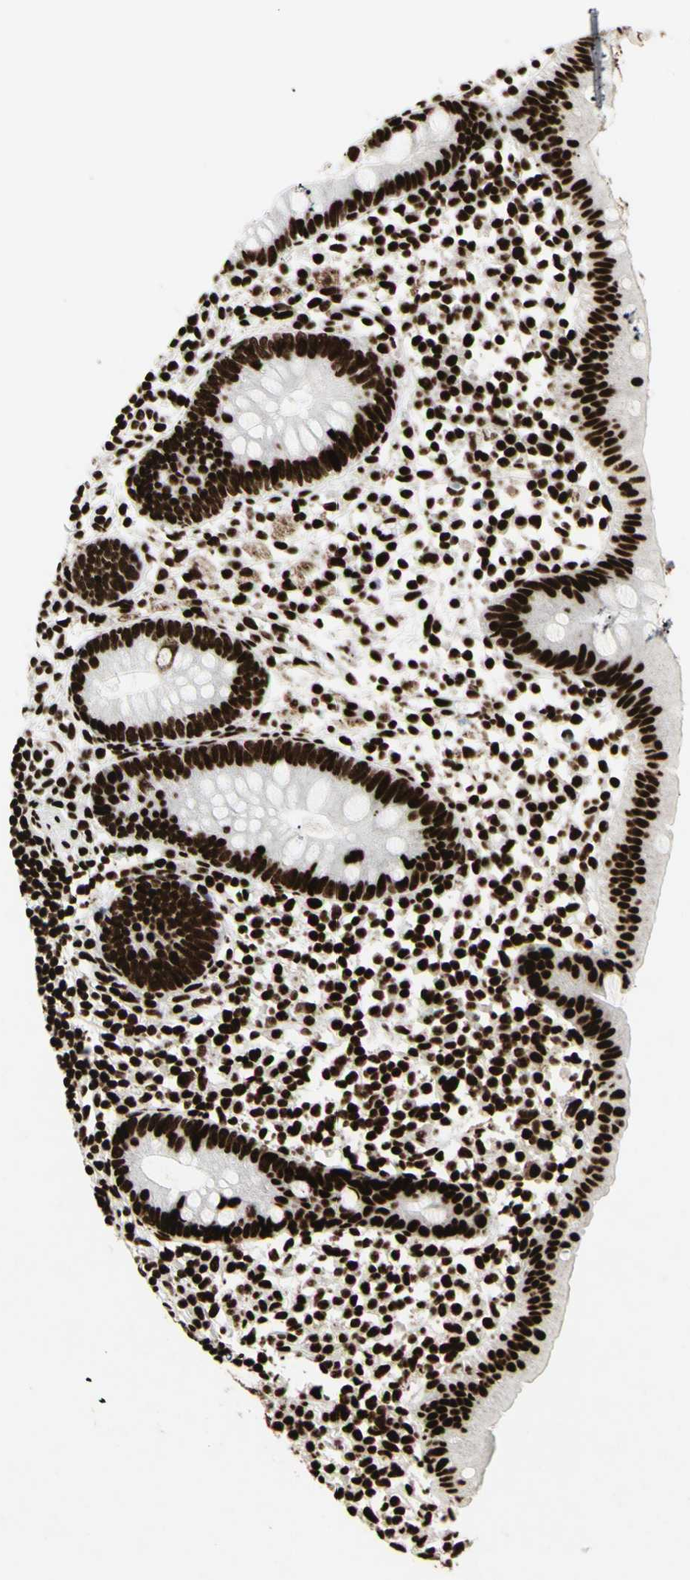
{"staining": {"intensity": "strong", "quantity": ">75%", "location": "nuclear"}, "tissue": "appendix", "cell_type": "Glandular cells", "image_type": "normal", "snomed": [{"axis": "morphology", "description": "Normal tissue, NOS"}, {"axis": "topography", "description": "Appendix"}], "caption": "An immunohistochemistry image of normal tissue is shown. Protein staining in brown labels strong nuclear positivity in appendix within glandular cells.", "gene": "U2AF2", "patient": {"sex": "female", "age": 20}}